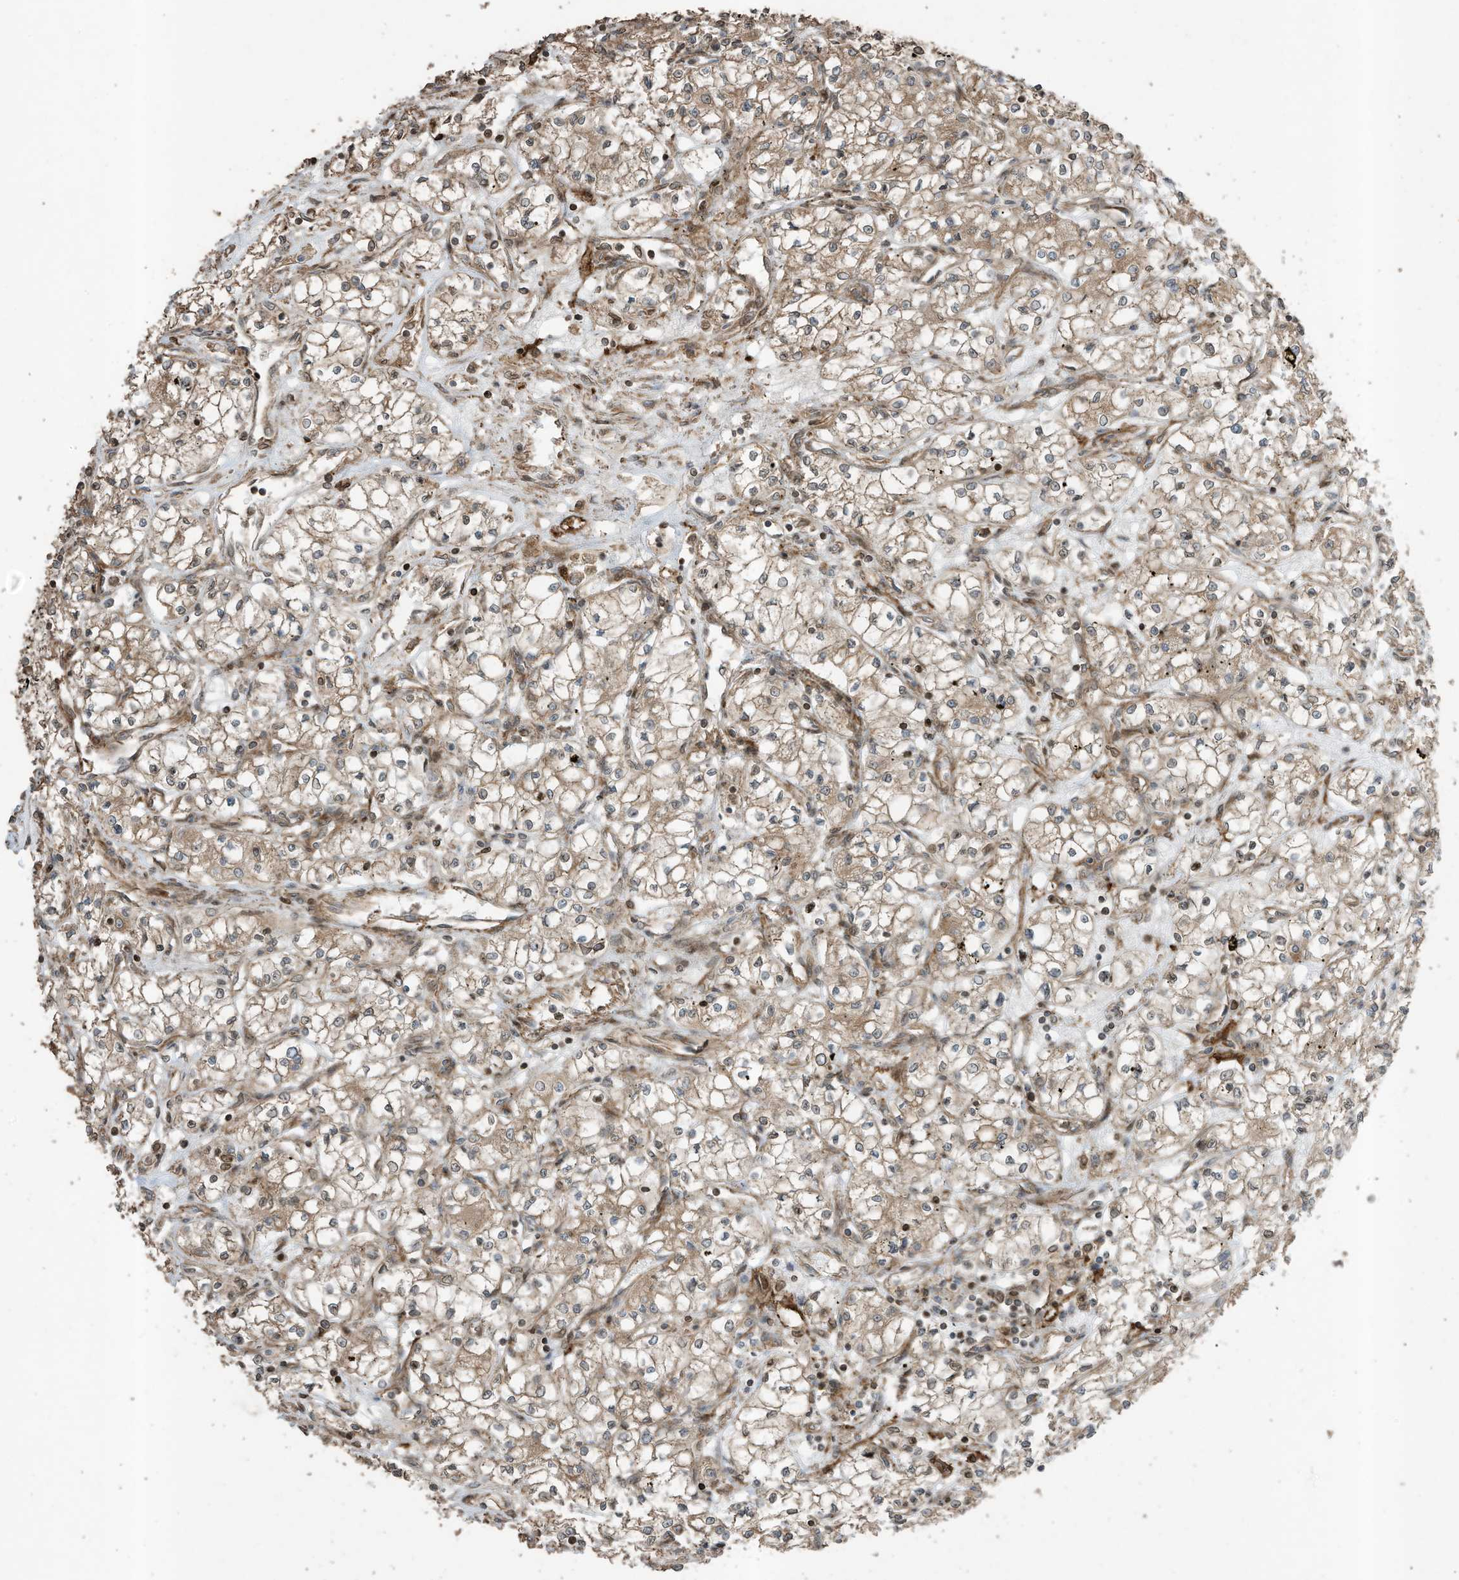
{"staining": {"intensity": "moderate", "quantity": ">75%", "location": "cytoplasmic/membranous"}, "tissue": "renal cancer", "cell_type": "Tumor cells", "image_type": "cancer", "snomed": [{"axis": "morphology", "description": "Adenocarcinoma, NOS"}, {"axis": "topography", "description": "Kidney"}], "caption": "Immunohistochemistry (IHC) (DAB) staining of human renal cancer exhibits moderate cytoplasmic/membranous protein expression in about >75% of tumor cells.", "gene": "ZNF653", "patient": {"sex": "male", "age": 59}}